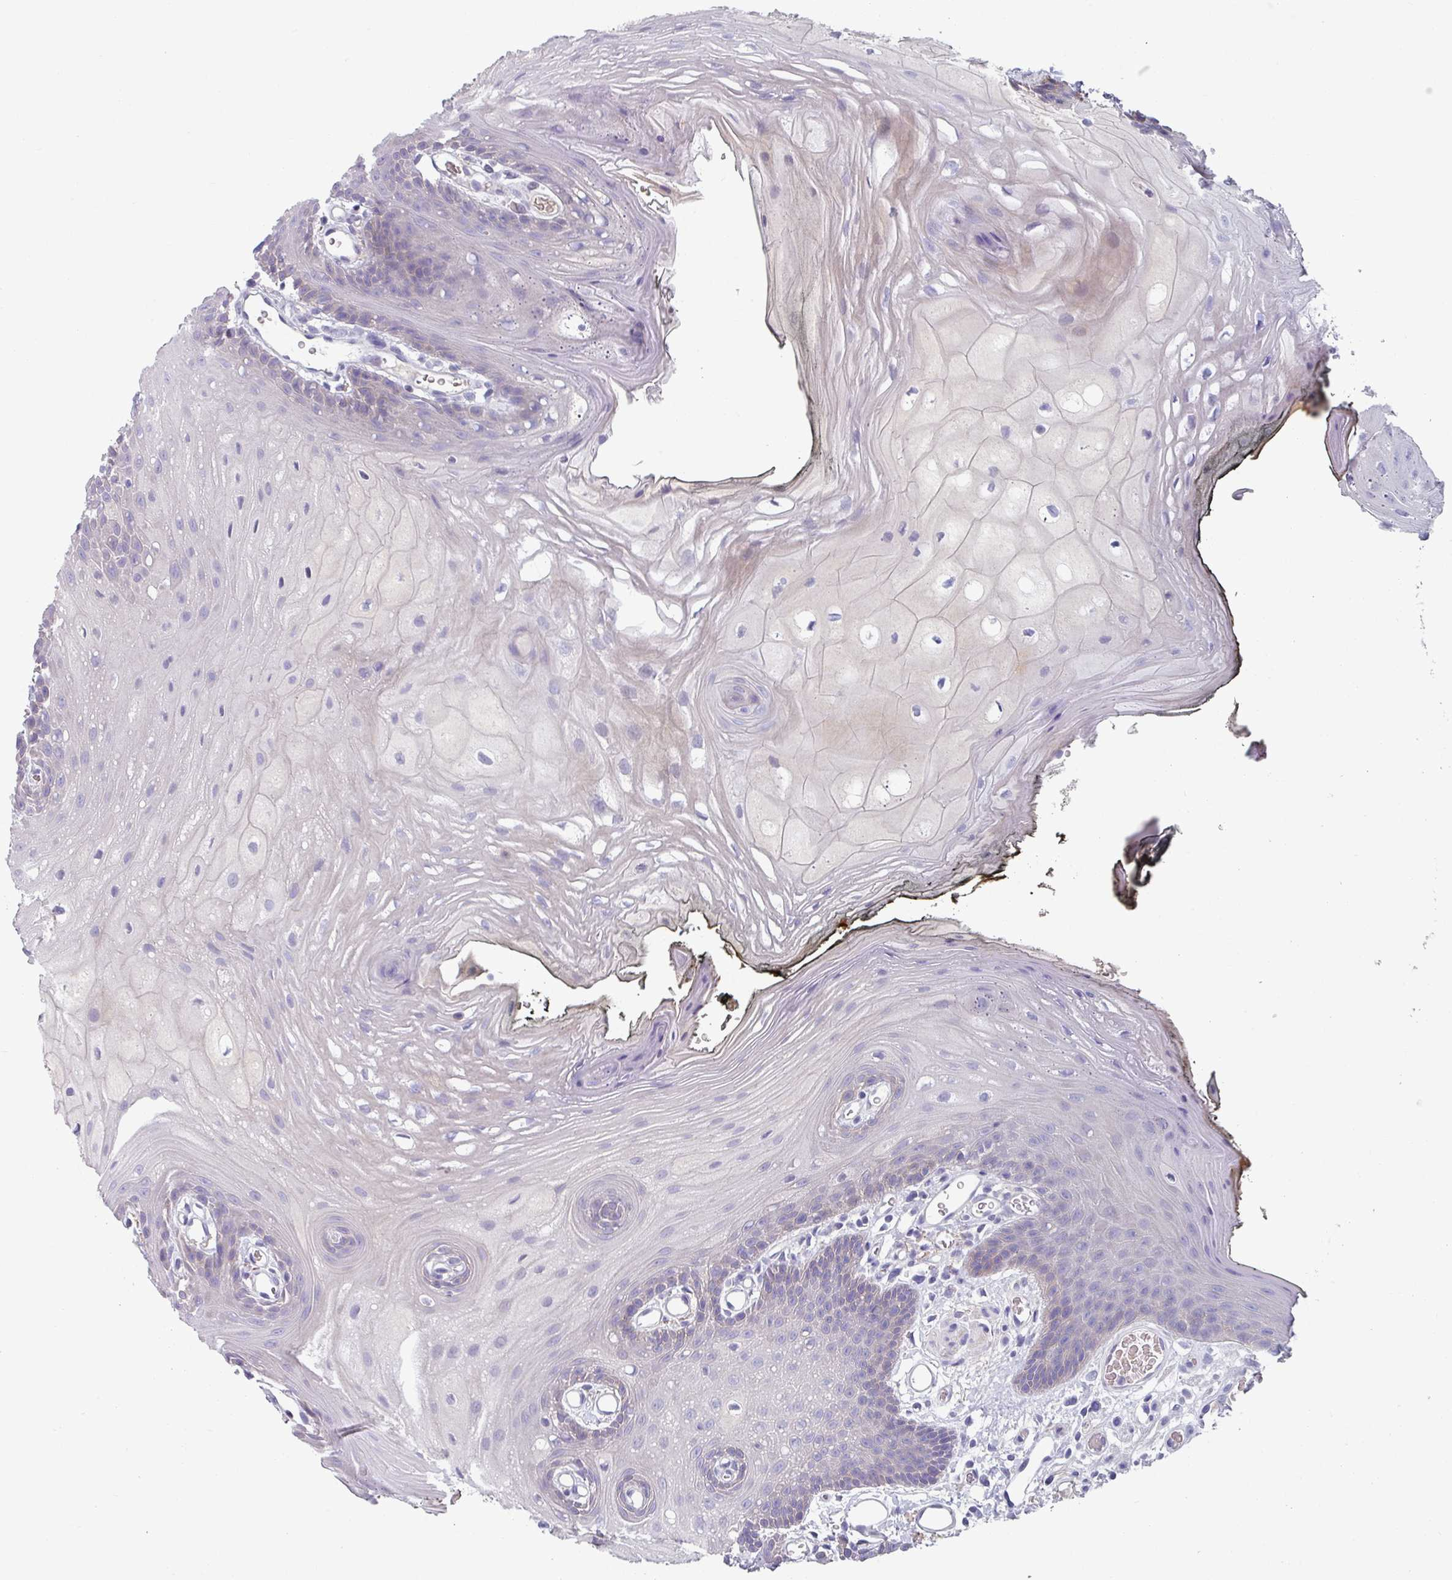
{"staining": {"intensity": "negative", "quantity": "none", "location": "none"}, "tissue": "oral mucosa", "cell_type": "Squamous epithelial cells", "image_type": "normal", "snomed": [{"axis": "morphology", "description": "Normal tissue, NOS"}, {"axis": "morphology", "description": "Squamous cell carcinoma, NOS"}, {"axis": "topography", "description": "Oral tissue"}, {"axis": "topography", "description": "Head-Neck"}], "caption": "High power microscopy image of an immunohistochemistry (IHC) image of benign oral mucosa, revealing no significant staining in squamous epithelial cells. The staining is performed using DAB (3,3'-diaminobenzidine) brown chromogen with nuclei counter-stained in using hematoxylin.", "gene": "TMEM132A", "patient": {"sex": "female", "age": 81}}